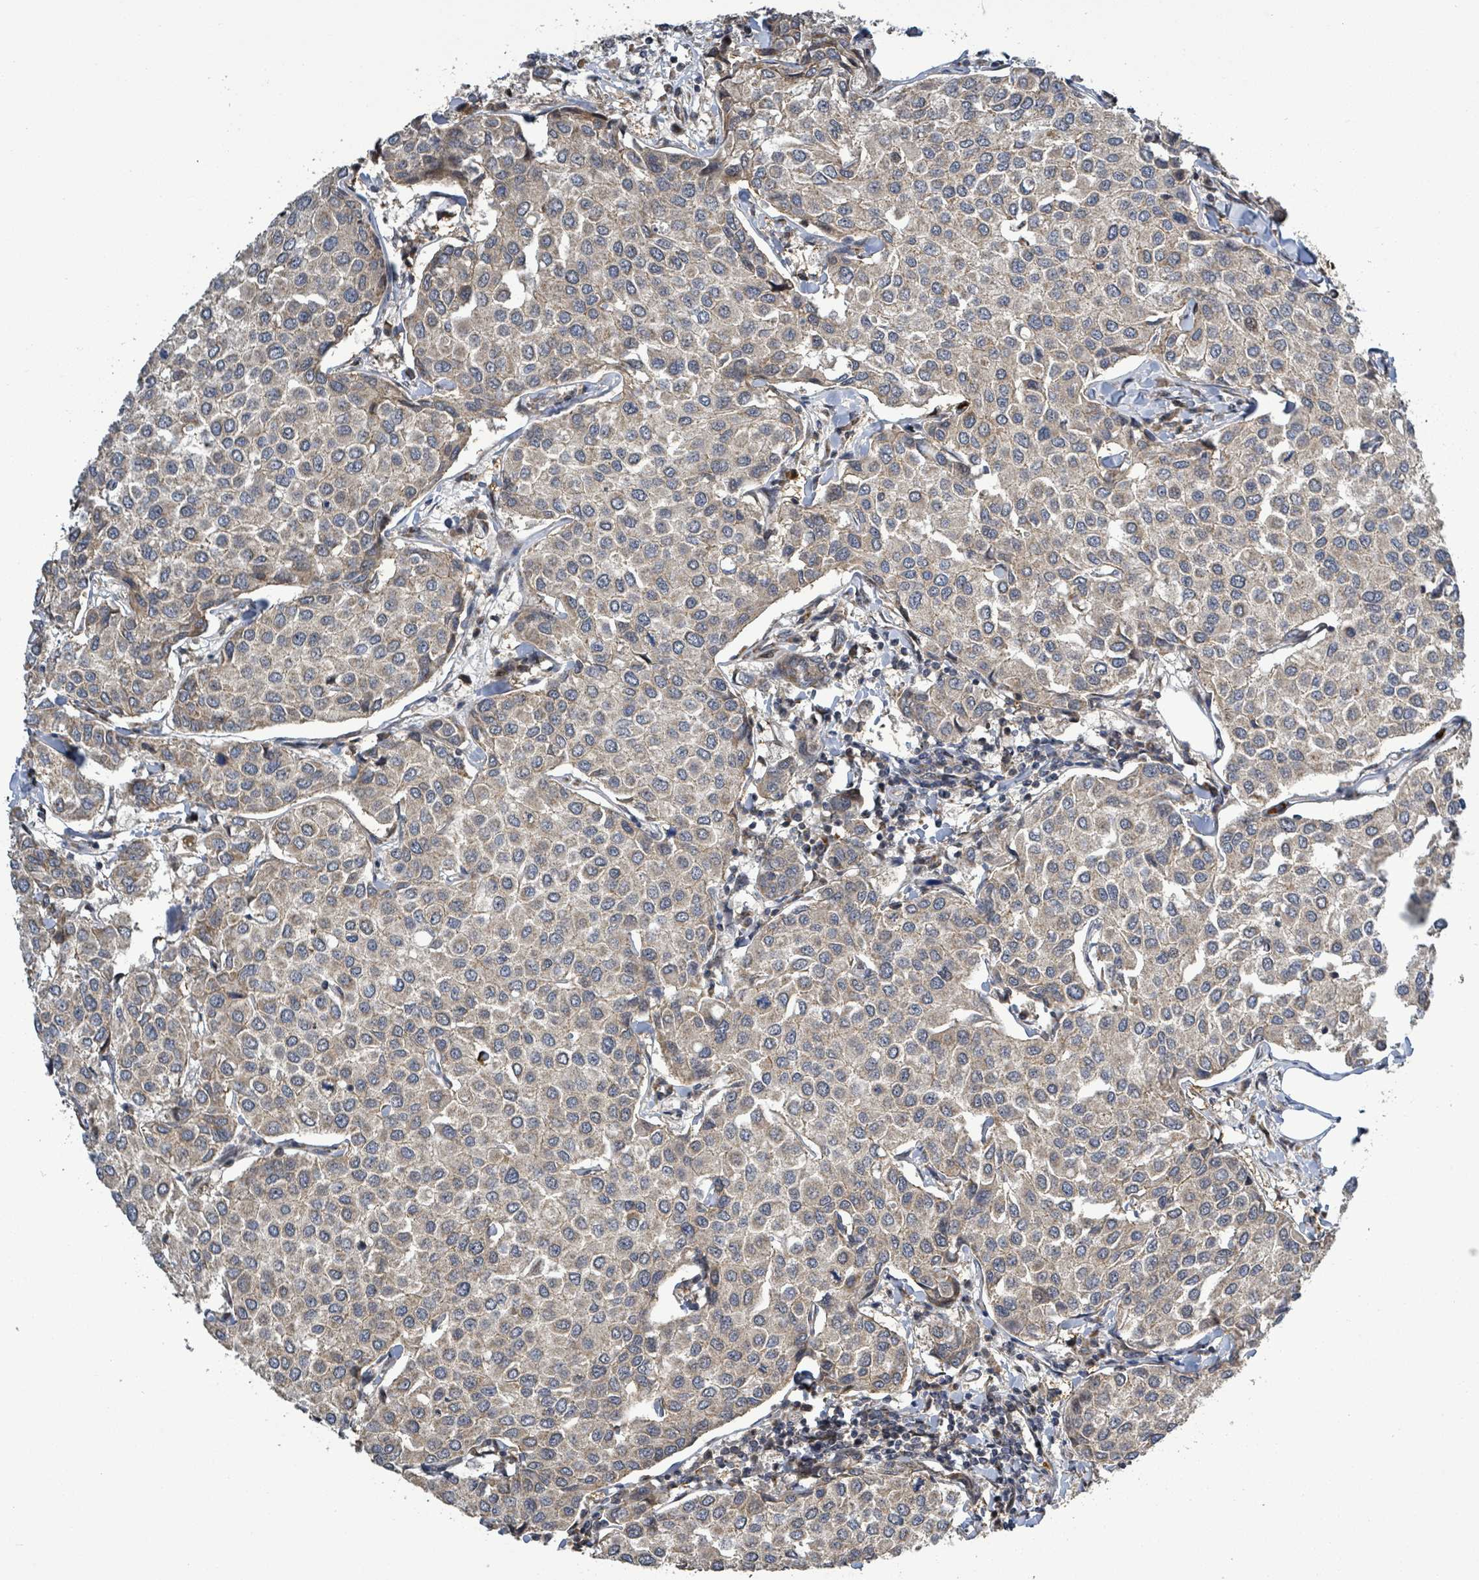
{"staining": {"intensity": "weak", "quantity": ">75%", "location": "cytoplasmic/membranous"}, "tissue": "breast cancer", "cell_type": "Tumor cells", "image_type": "cancer", "snomed": [{"axis": "morphology", "description": "Duct carcinoma"}, {"axis": "topography", "description": "Breast"}], "caption": "An image of infiltrating ductal carcinoma (breast) stained for a protein reveals weak cytoplasmic/membranous brown staining in tumor cells.", "gene": "COQ6", "patient": {"sex": "female", "age": 55}}